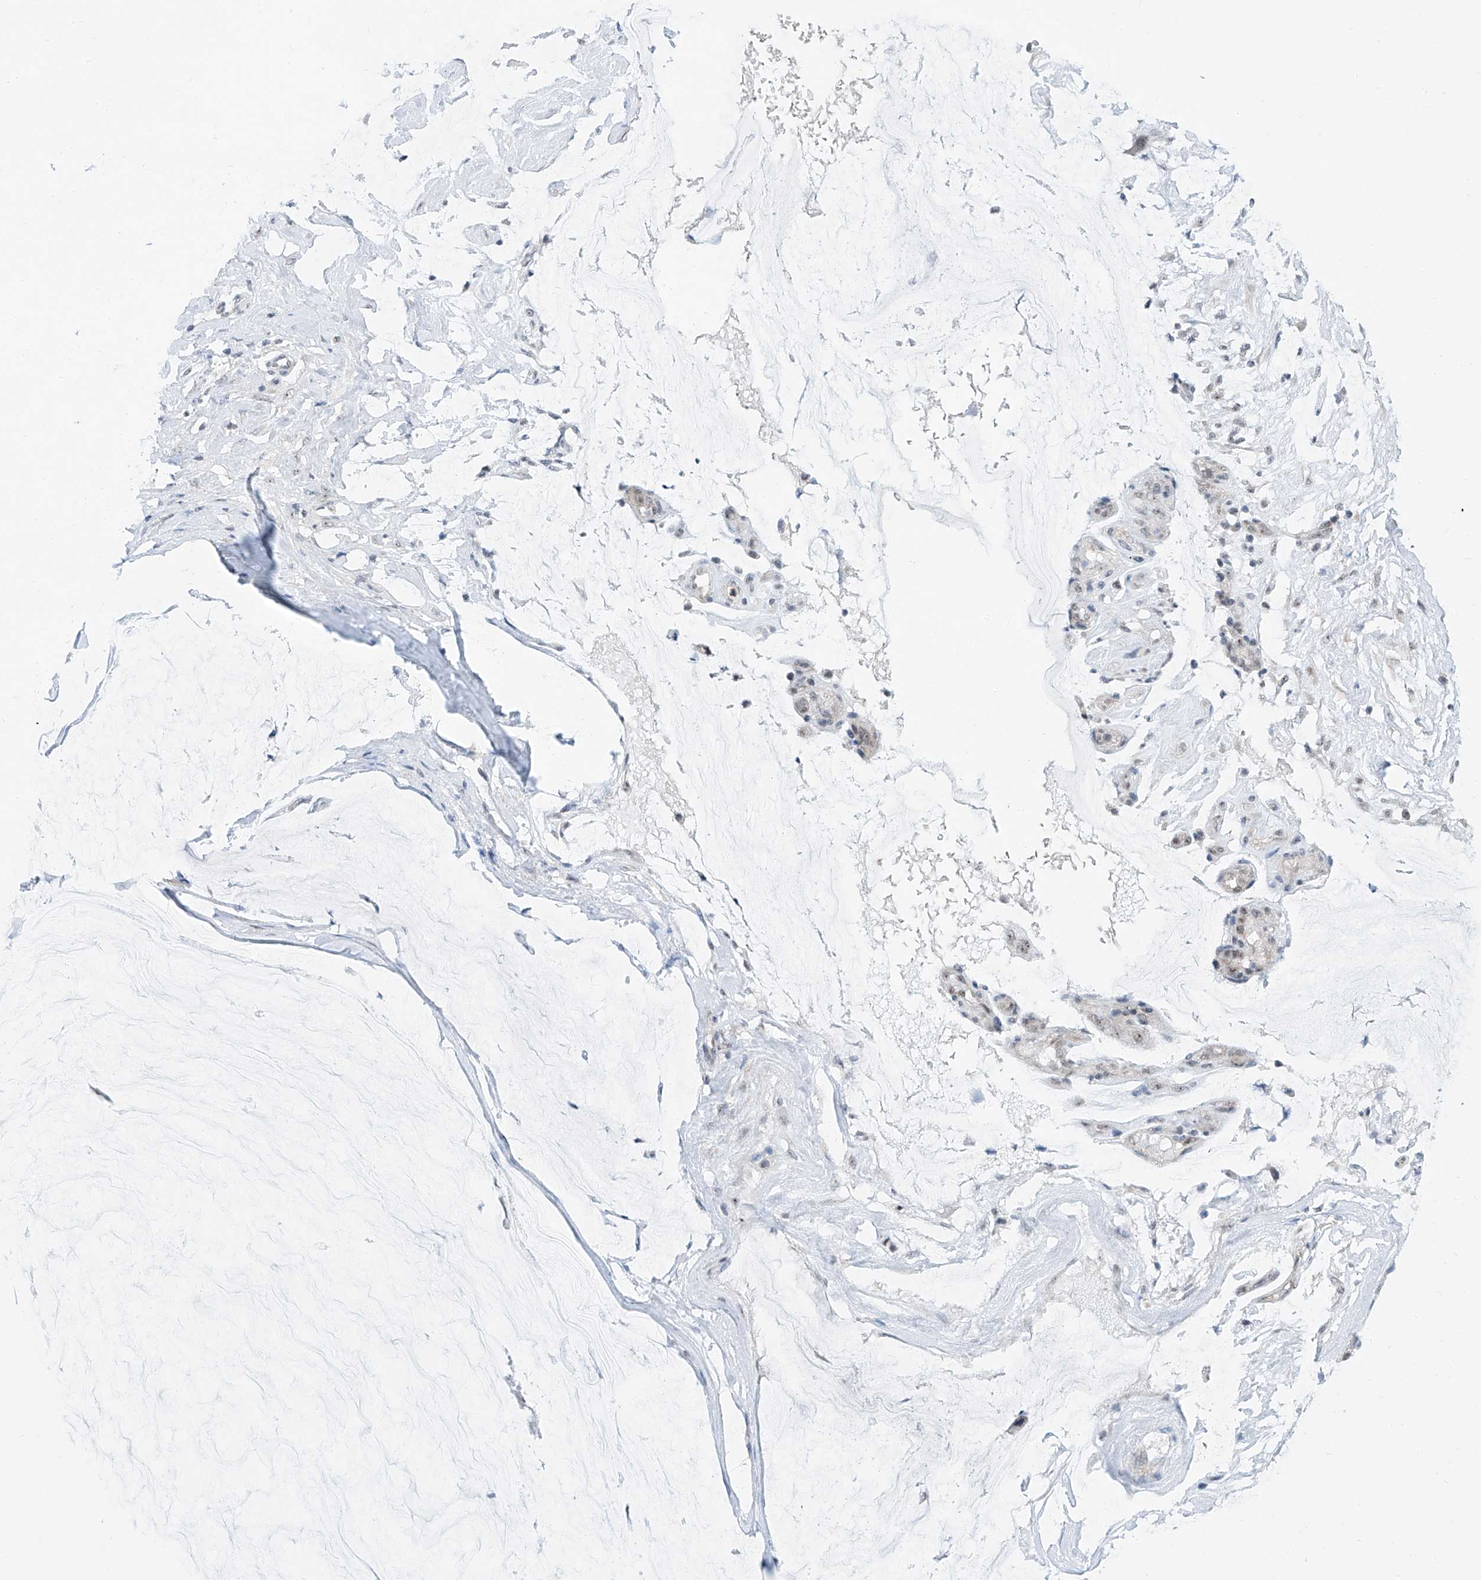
{"staining": {"intensity": "weak", "quantity": "<25%", "location": "nuclear"}, "tissue": "ovarian cancer", "cell_type": "Tumor cells", "image_type": "cancer", "snomed": [{"axis": "morphology", "description": "Cystadenocarcinoma, mucinous, NOS"}, {"axis": "topography", "description": "Ovary"}], "caption": "This micrograph is of ovarian cancer stained with immunohistochemistry (IHC) to label a protein in brown with the nuclei are counter-stained blue. There is no expression in tumor cells.", "gene": "SDE2", "patient": {"sex": "female", "age": 39}}